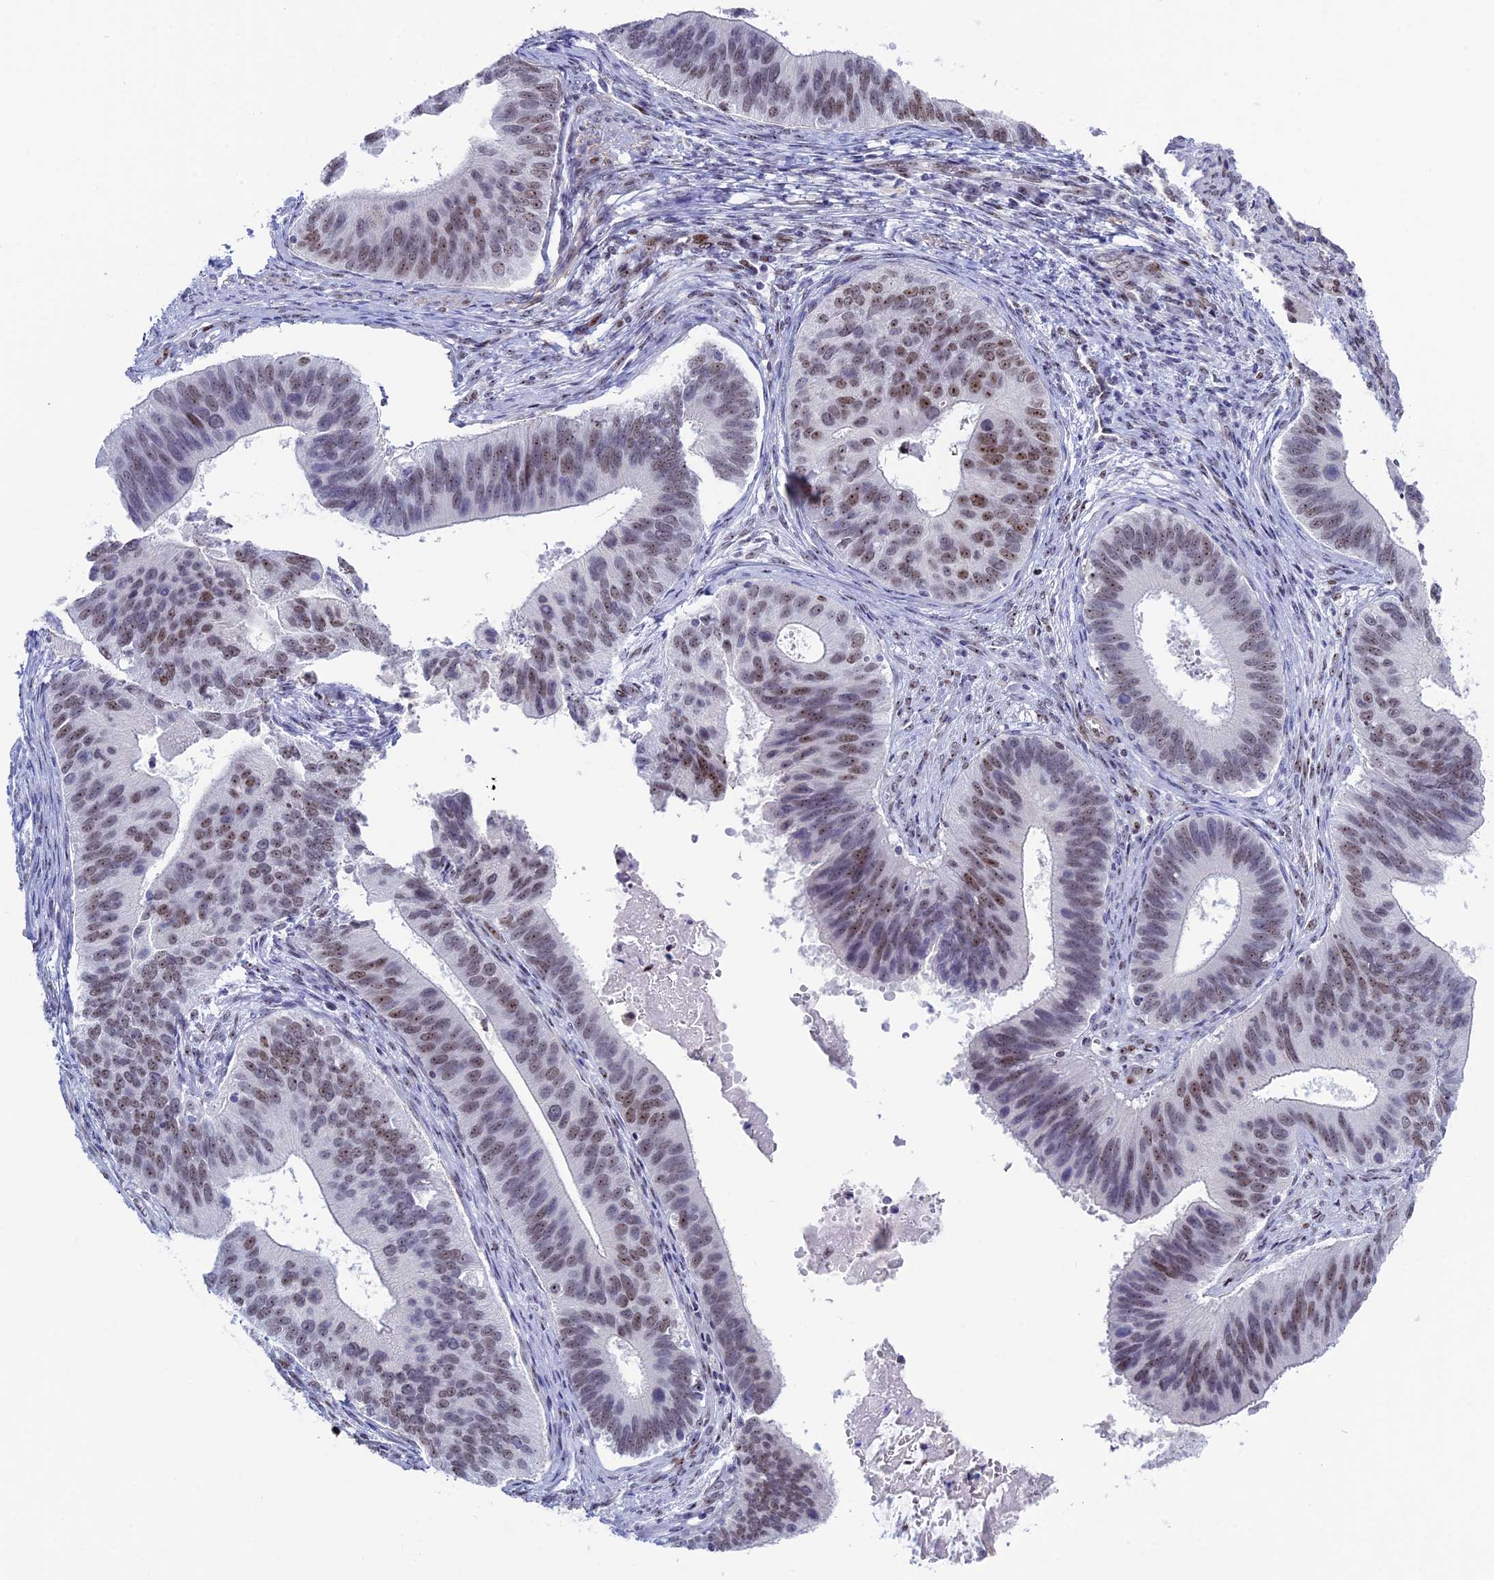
{"staining": {"intensity": "moderate", "quantity": "25%-75%", "location": "nuclear"}, "tissue": "cervical cancer", "cell_type": "Tumor cells", "image_type": "cancer", "snomed": [{"axis": "morphology", "description": "Adenocarcinoma, NOS"}, {"axis": "topography", "description": "Cervix"}], "caption": "This photomicrograph shows immunohistochemistry (IHC) staining of human cervical cancer, with medium moderate nuclear expression in approximately 25%-75% of tumor cells.", "gene": "CCDC86", "patient": {"sex": "female", "age": 42}}